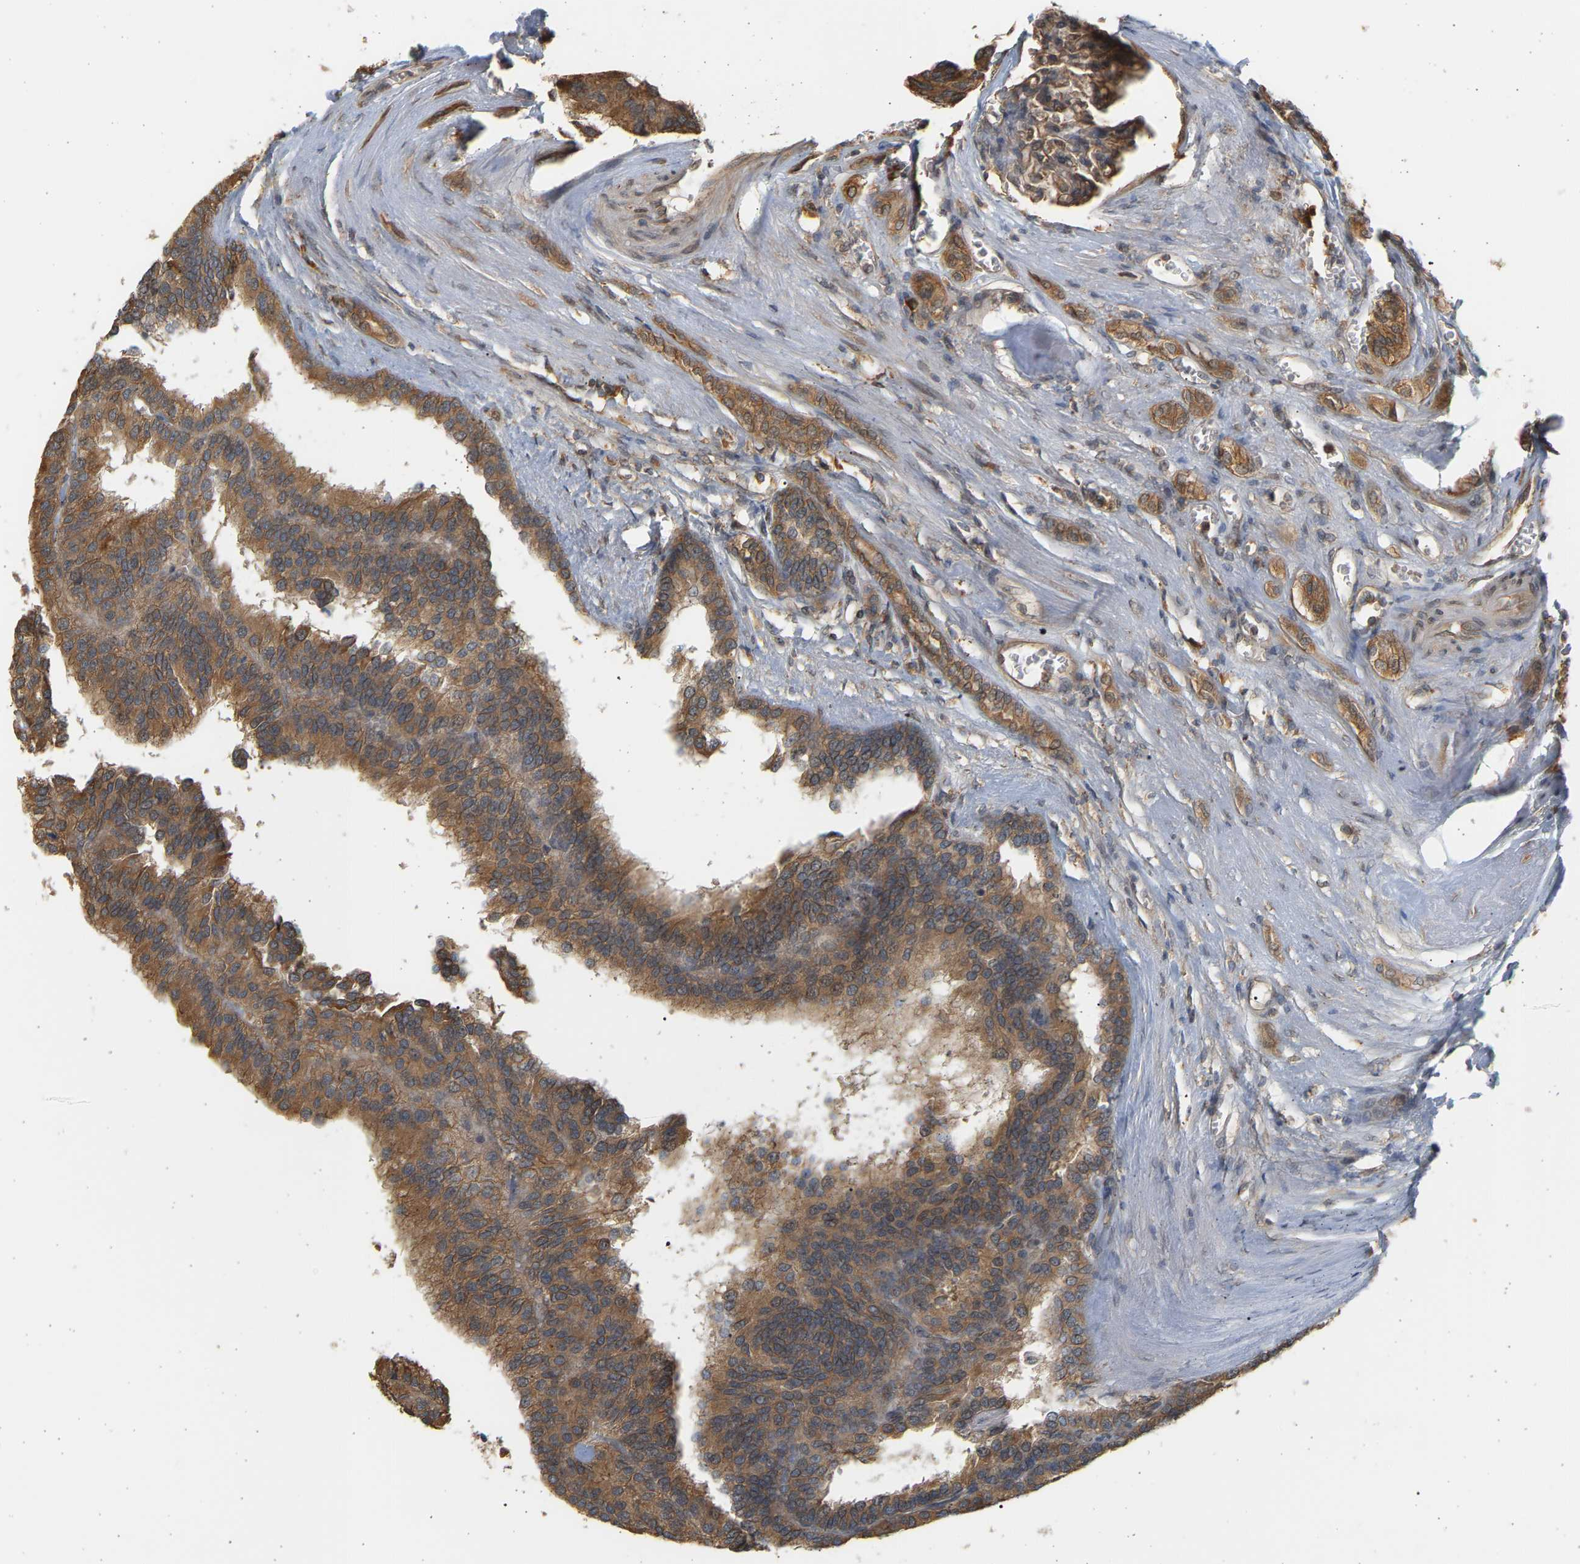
{"staining": {"intensity": "moderate", "quantity": ">75%", "location": "cytoplasmic/membranous"}, "tissue": "renal cancer", "cell_type": "Tumor cells", "image_type": "cancer", "snomed": [{"axis": "morphology", "description": "Adenocarcinoma, NOS"}, {"axis": "topography", "description": "Kidney"}], "caption": "There is medium levels of moderate cytoplasmic/membranous staining in tumor cells of adenocarcinoma (renal), as demonstrated by immunohistochemical staining (brown color).", "gene": "B4GALT6", "patient": {"sex": "male", "age": 46}}